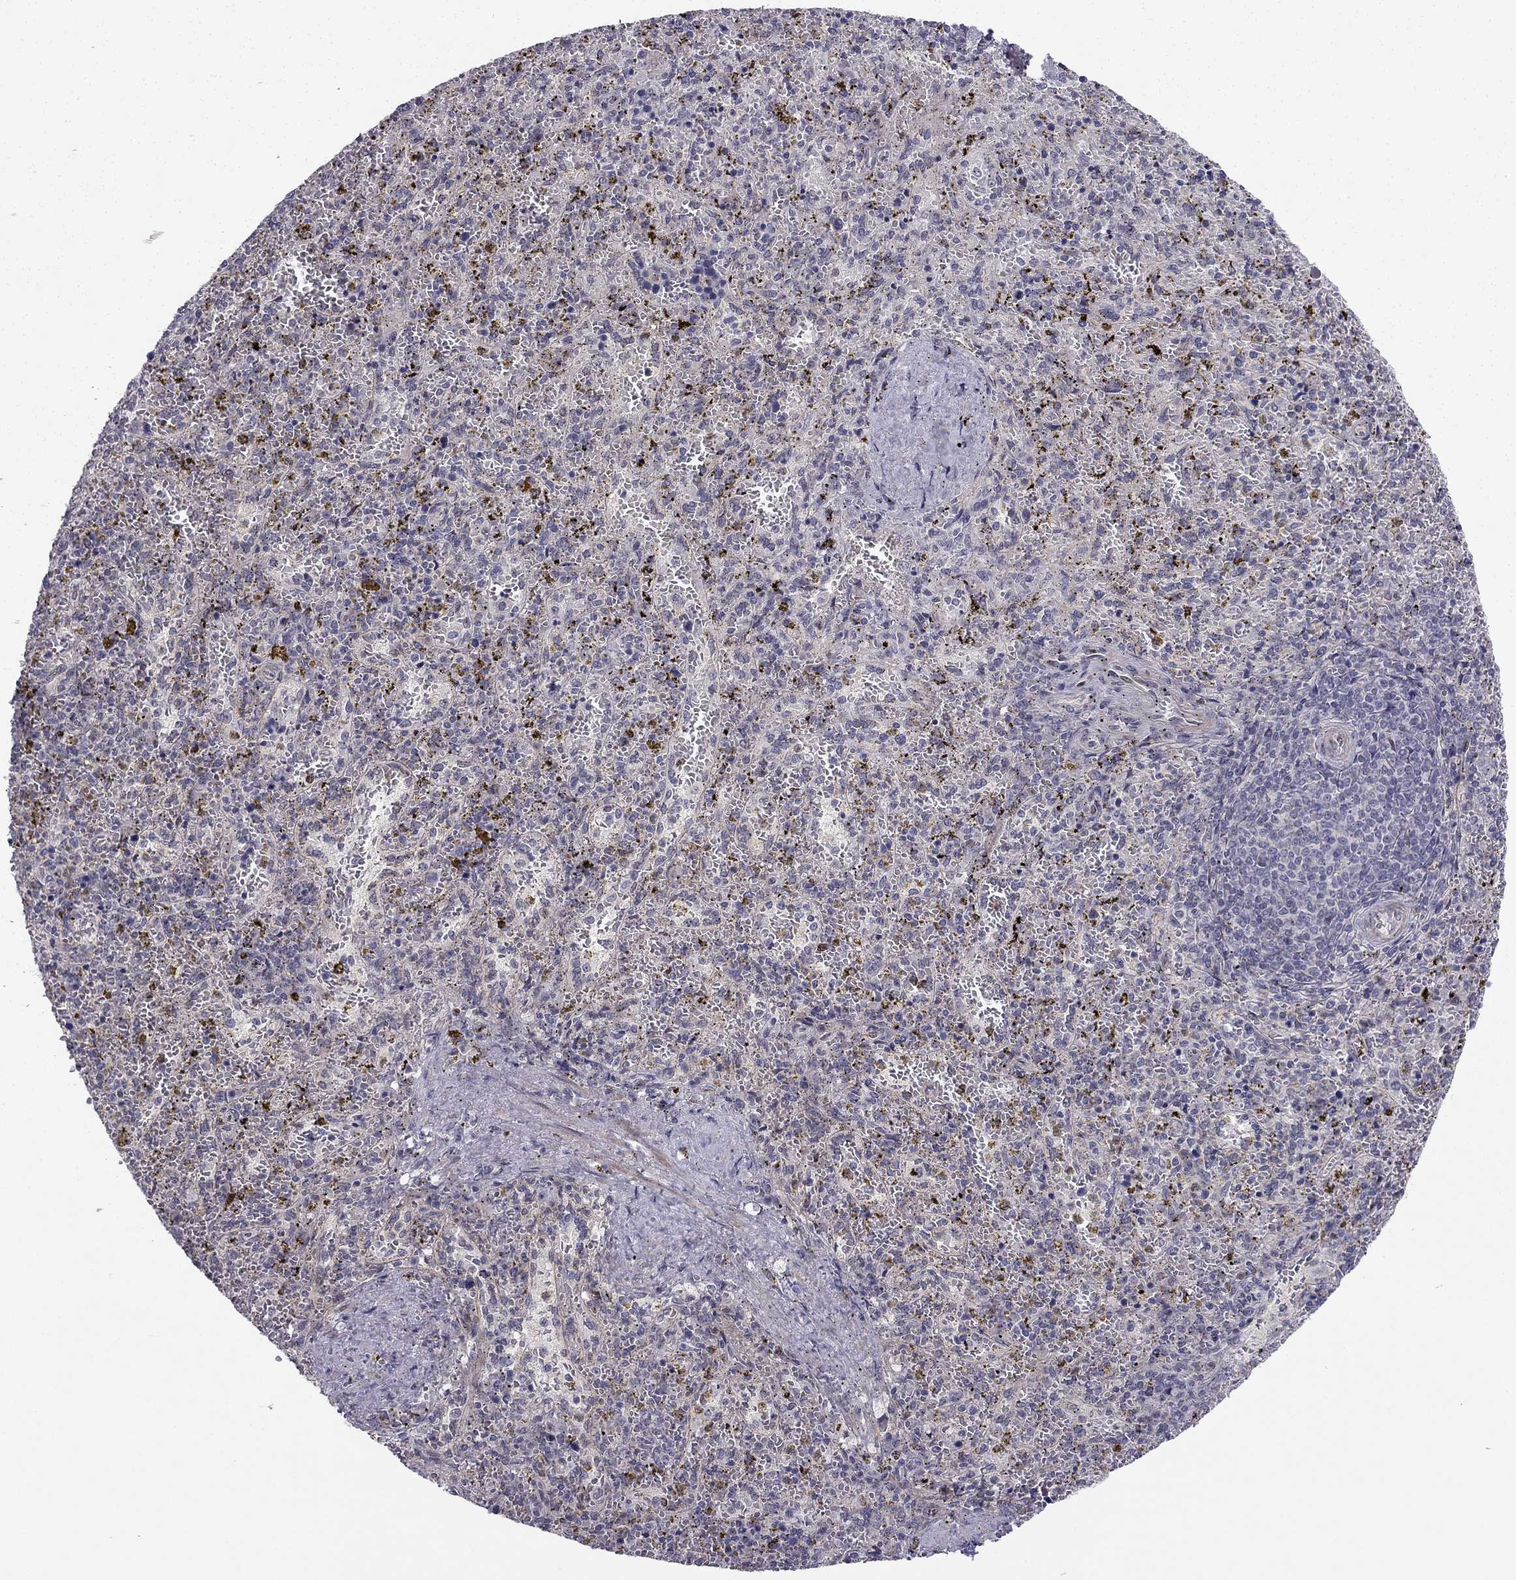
{"staining": {"intensity": "negative", "quantity": "none", "location": "none"}, "tissue": "spleen", "cell_type": "Cells in red pulp", "image_type": "normal", "snomed": [{"axis": "morphology", "description": "Normal tissue, NOS"}, {"axis": "topography", "description": "Spleen"}], "caption": "This is a histopathology image of immunohistochemistry (IHC) staining of benign spleen, which shows no staining in cells in red pulp.", "gene": "CHST8", "patient": {"sex": "female", "age": 50}}